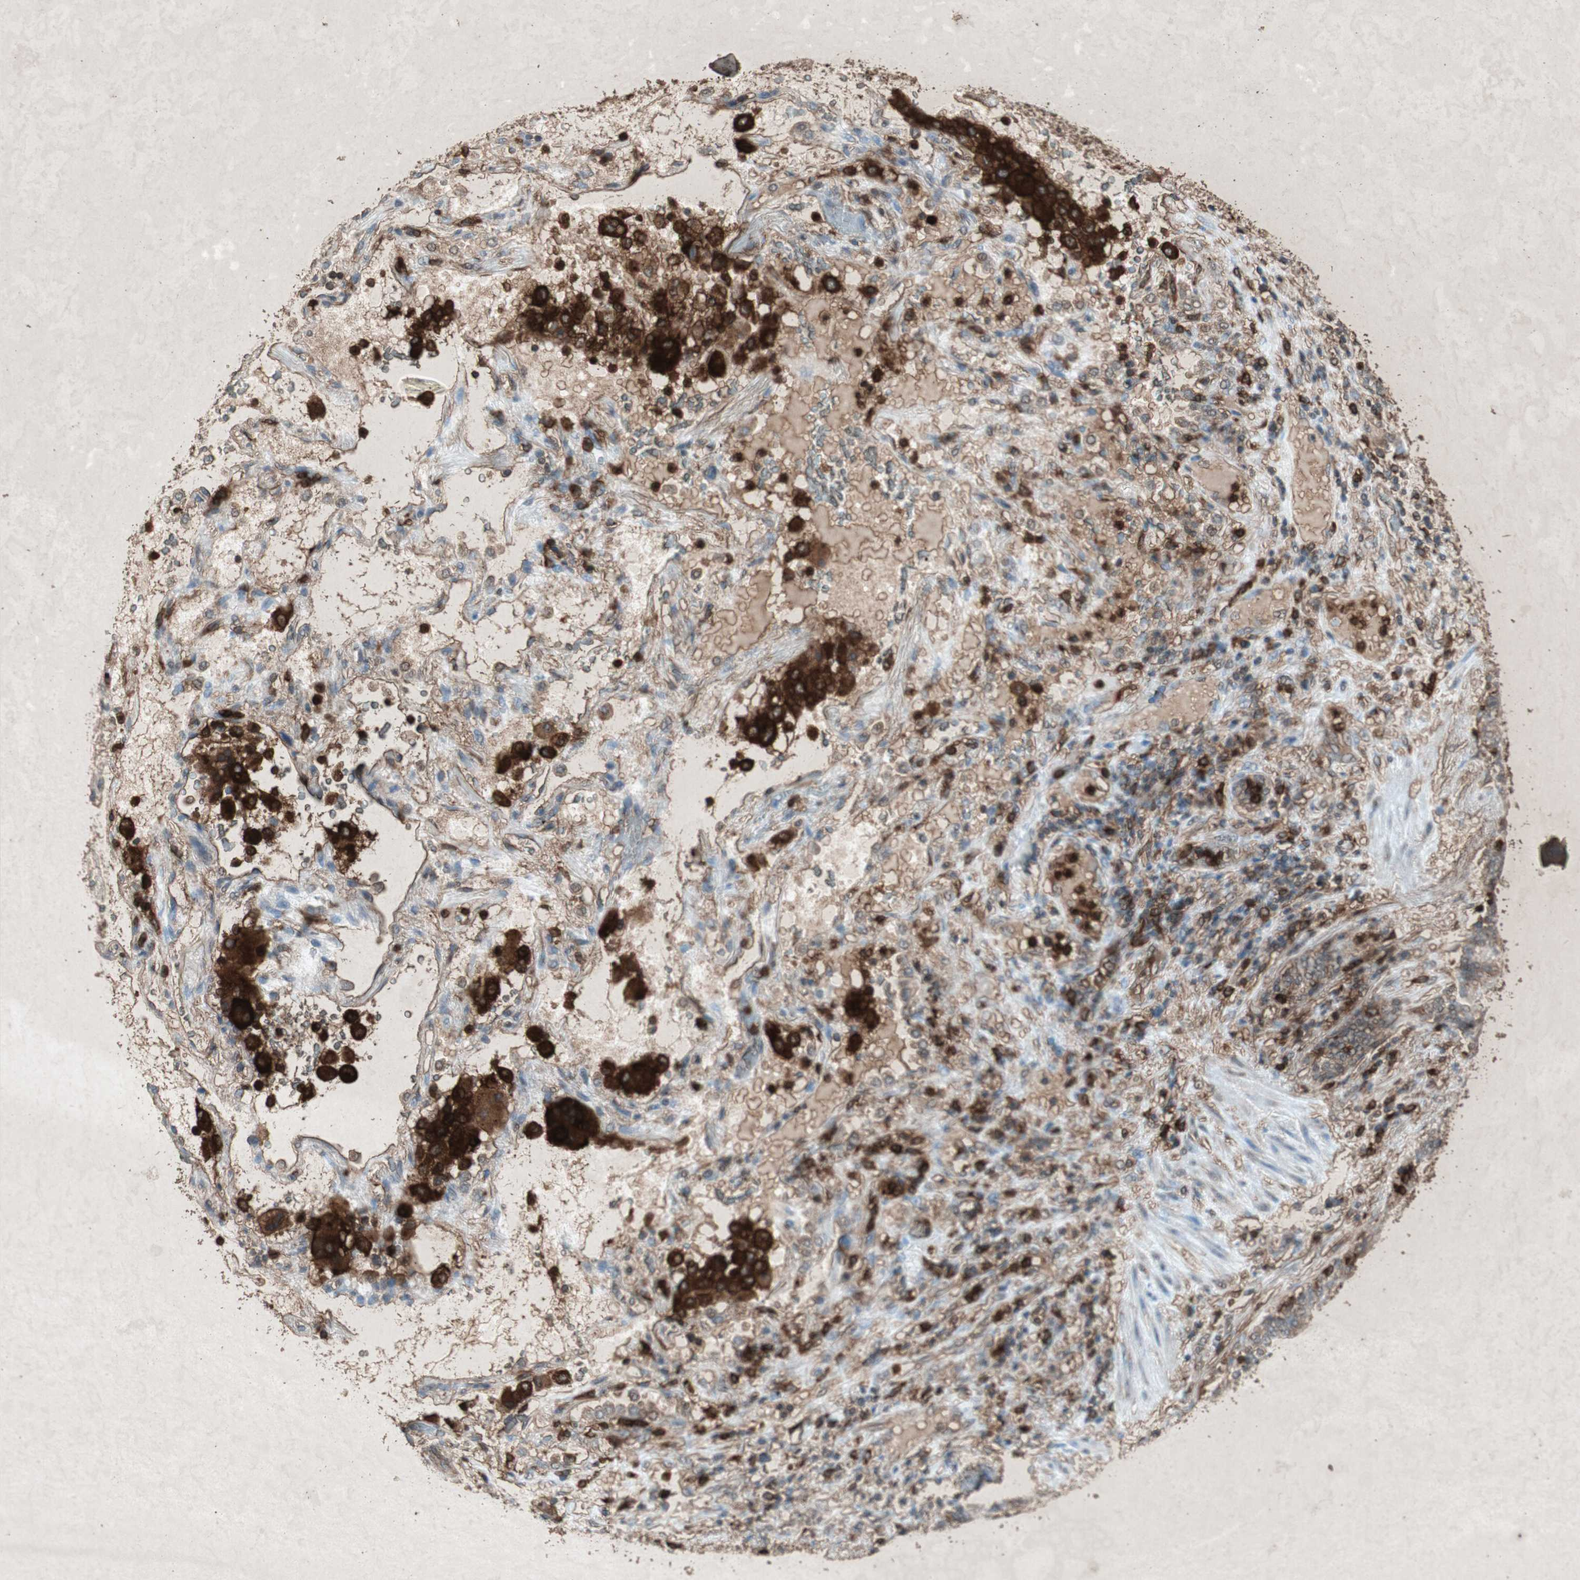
{"staining": {"intensity": "negative", "quantity": "none", "location": "none"}, "tissue": "lung cancer", "cell_type": "Tumor cells", "image_type": "cancer", "snomed": [{"axis": "morphology", "description": "Squamous cell carcinoma, NOS"}, {"axis": "topography", "description": "Lung"}], "caption": "A high-resolution histopathology image shows IHC staining of squamous cell carcinoma (lung), which displays no significant positivity in tumor cells. Nuclei are stained in blue.", "gene": "TYROBP", "patient": {"sex": "male", "age": 57}}